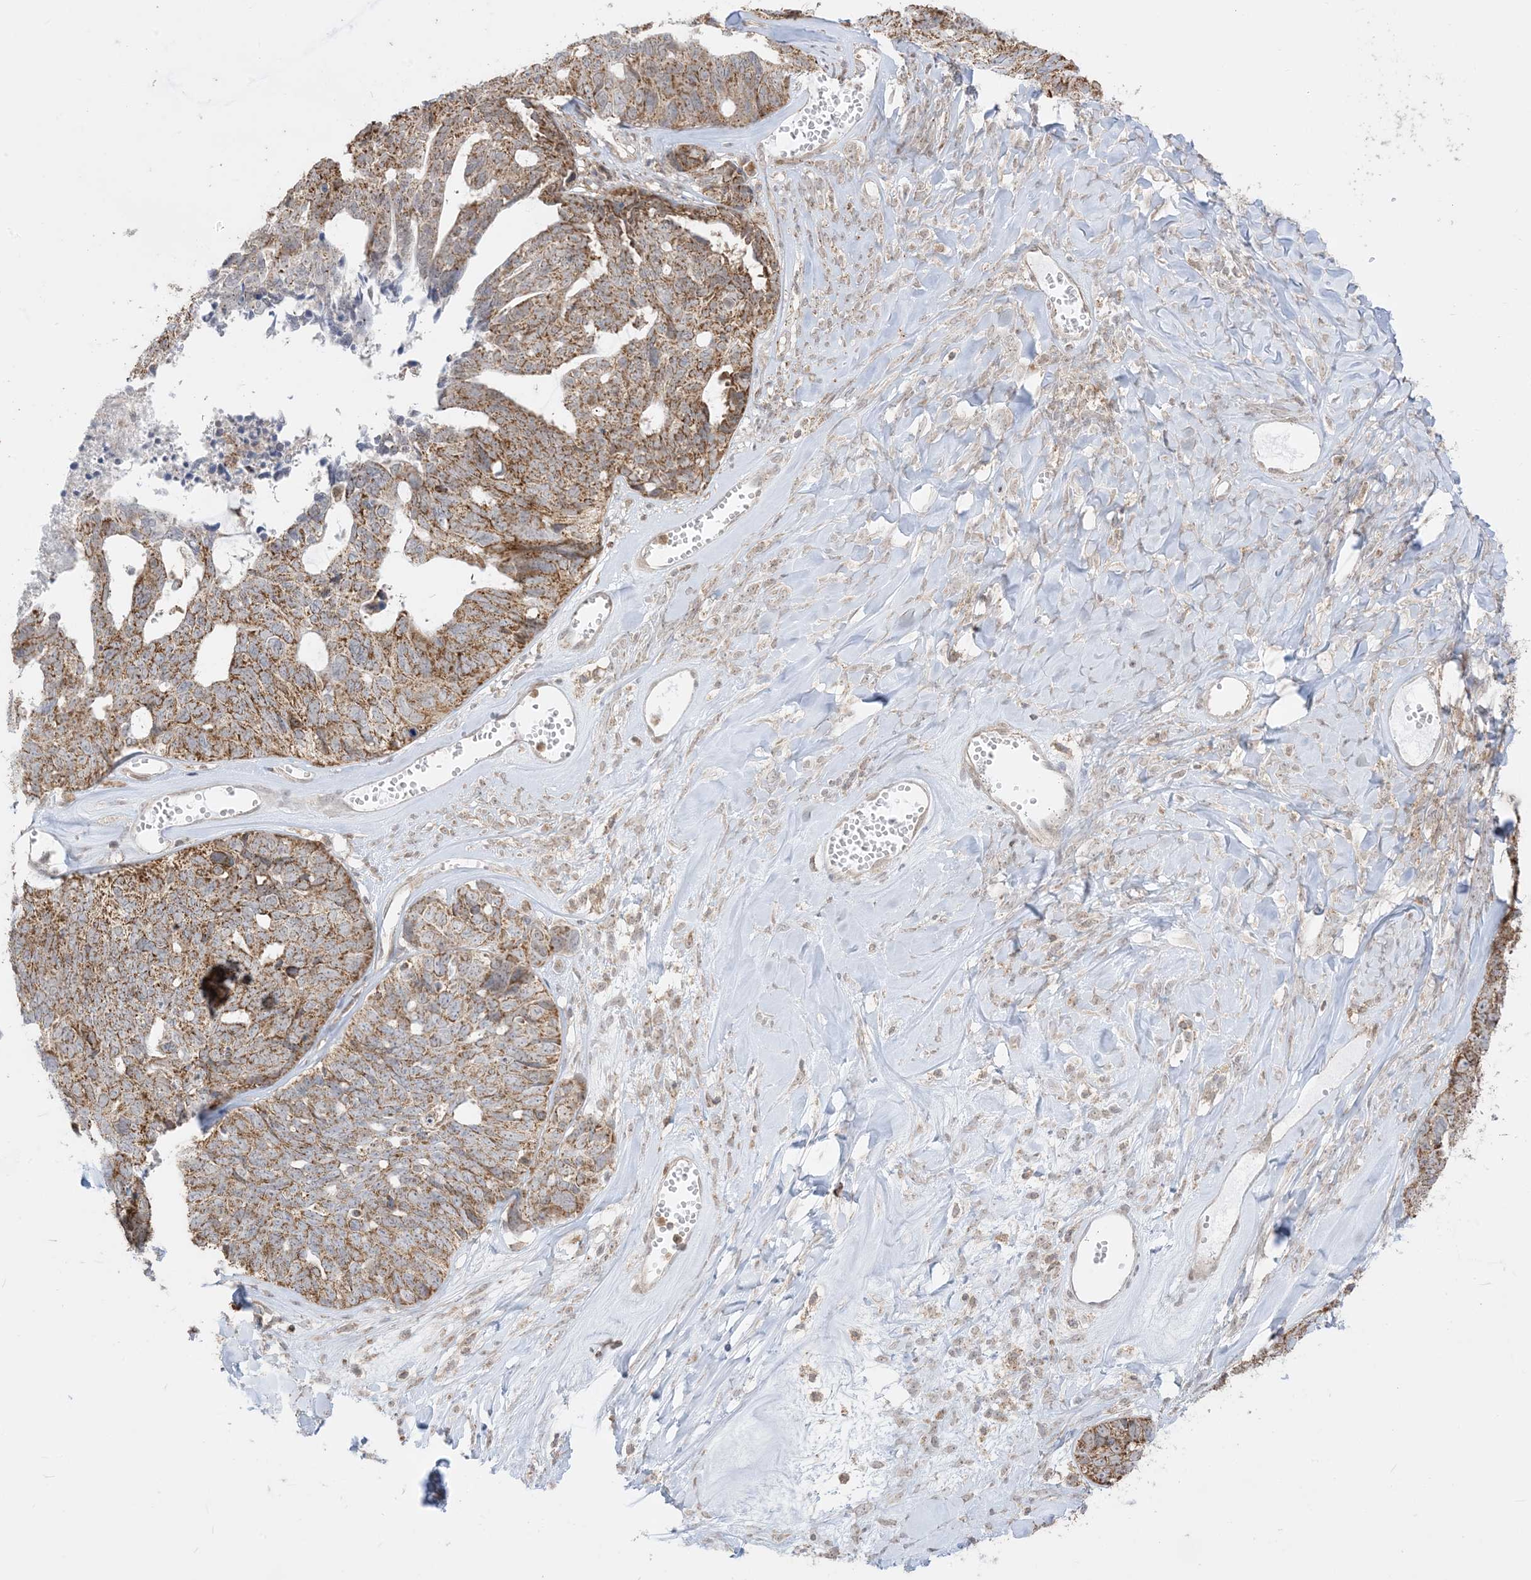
{"staining": {"intensity": "moderate", "quantity": ">75%", "location": "cytoplasmic/membranous"}, "tissue": "ovarian cancer", "cell_type": "Tumor cells", "image_type": "cancer", "snomed": [{"axis": "morphology", "description": "Cystadenocarcinoma, serous, NOS"}, {"axis": "topography", "description": "Ovary"}], "caption": "Protein expression analysis of human ovarian serous cystadenocarcinoma reveals moderate cytoplasmic/membranous positivity in approximately >75% of tumor cells. Immunohistochemistry (ihc) stains the protein of interest in brown and the nuclei are stained blue.", "gene": "KANSL3", "patient": {"sex": "female", "age": 79}}